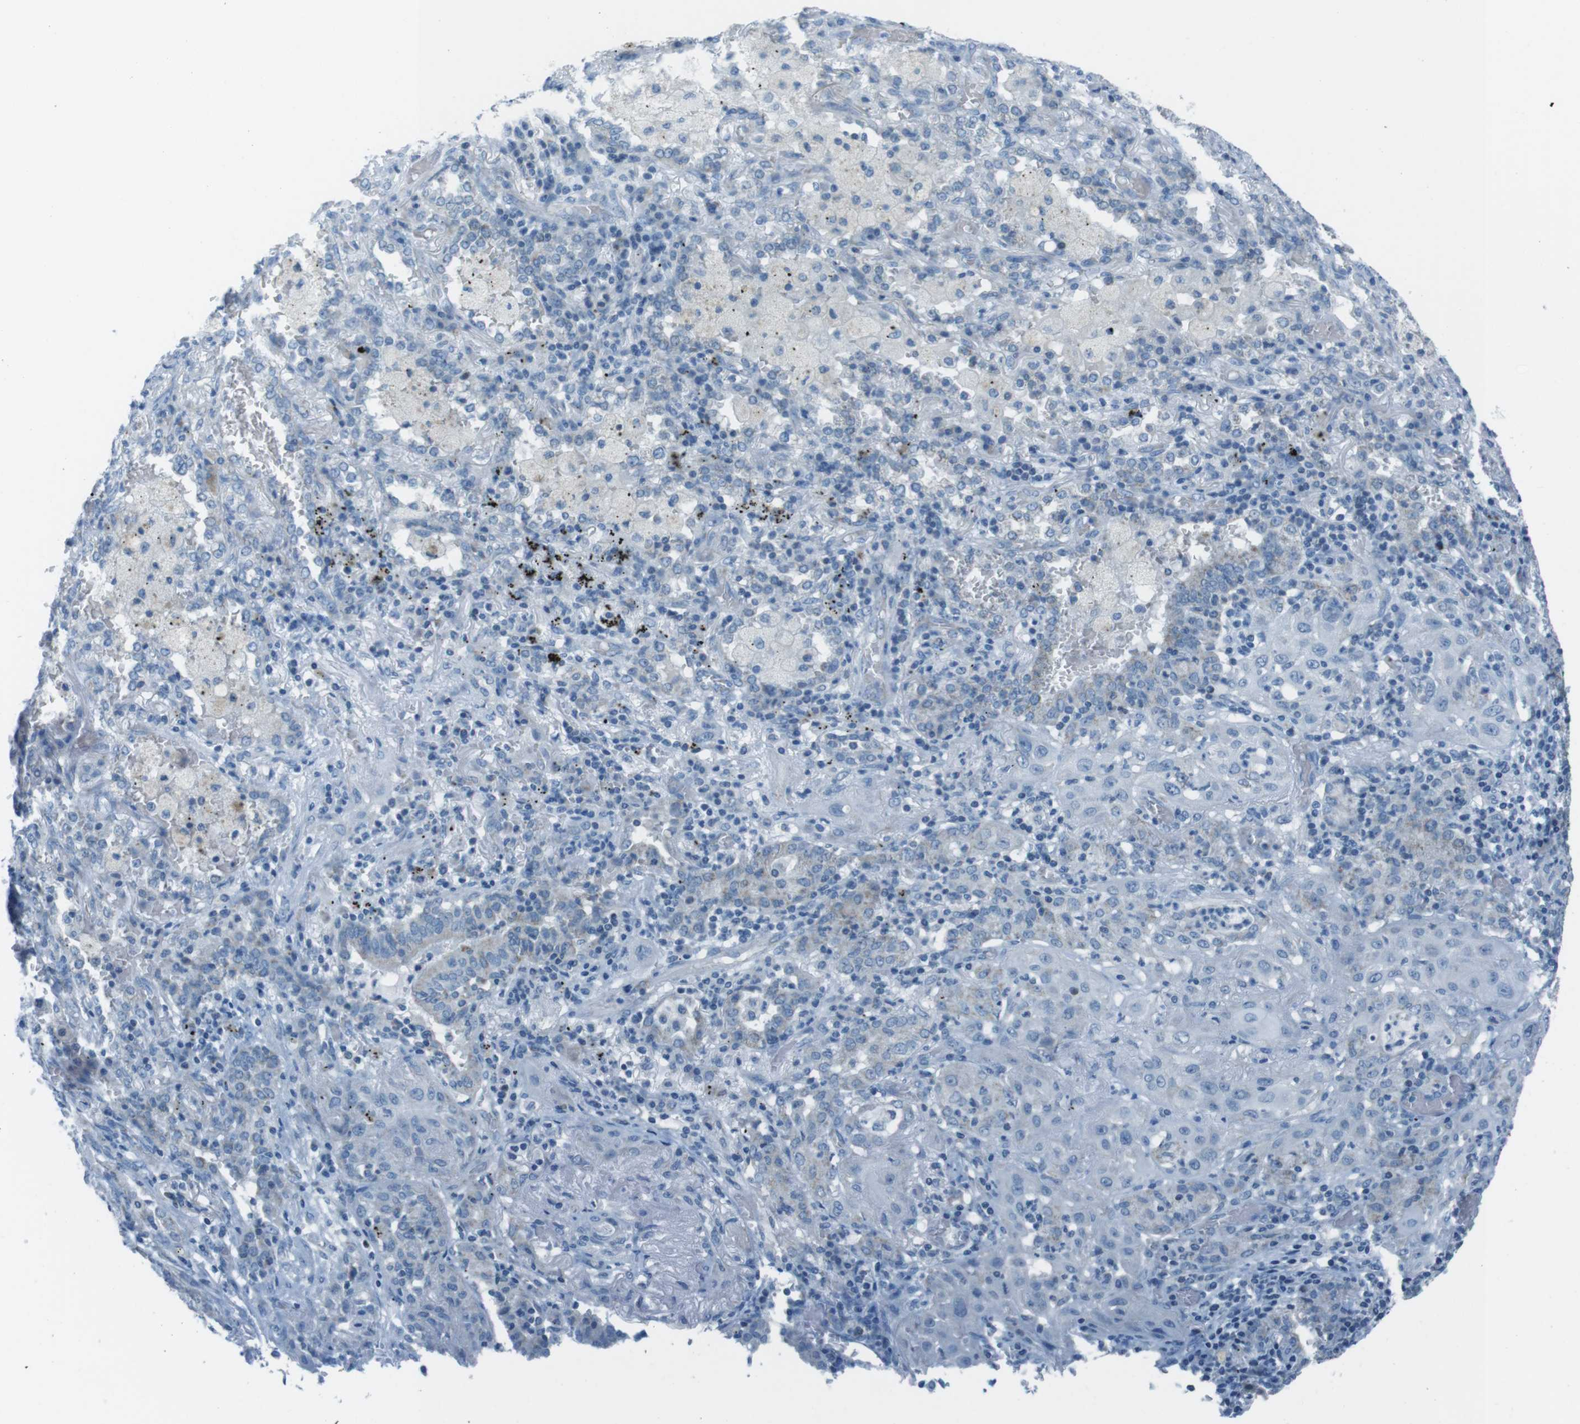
{"staining": {"intensity": "negative", "quantity": "none", "location": "none"}, "tissue": "lung cancer", "cell_type": "Tumor cells", "image_type": "cancer", "snomed": [{"axis": "morphology", "description": "Squamous cell carcinoma, NOS"}, {"axis": "topography", "description": "Lung"}], "caption": "IHC of human squamous cell carcinoma (lung) shows no positivity in tumor cells.", "gene": "DNAJA3", "patient": {"sex": "female", "age": 47}}